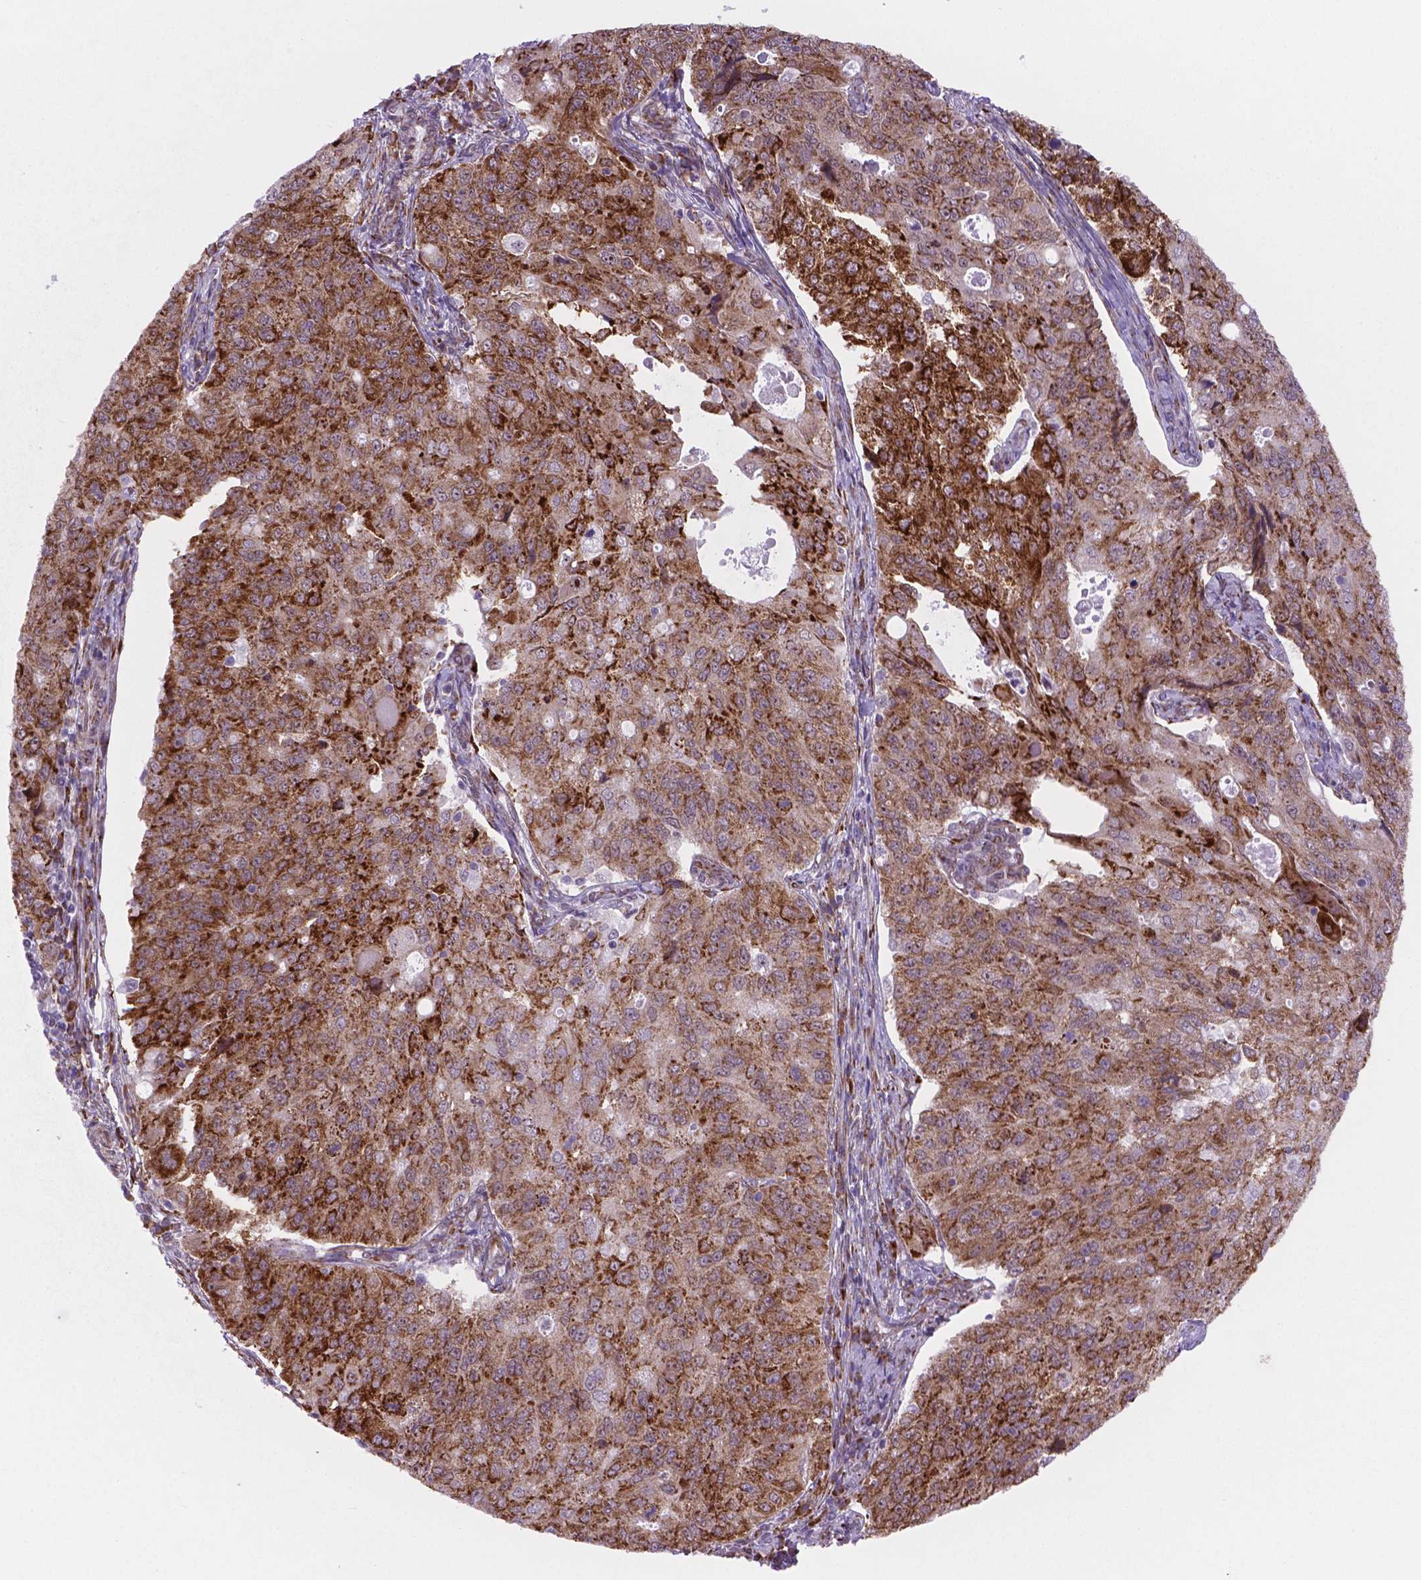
{"staining": {"intensity": "strong", "quantity": "25%-75%", "location": "cytoplasmic/membranous"}, "tissue": "endometrial cancer", "cell_type": "Tumor cells", "image_type": "cancer", "snomed": [{"axis": "morphology", "description": "Adenocarcinoma, NOS"}, {"axis": "topography", "description": "Endometrium"}], "caption": "Protein analysis of endometrial cancer (adenocarcinoma) tissue displays strong cytoplasmic/membranous expression in approximately 25%-75% of tumor cells. The protein is shown in brown color, while the nuclei are stained blue.", "gene": "FNIP1", "patient": {"sex": "female", "age": 43}}